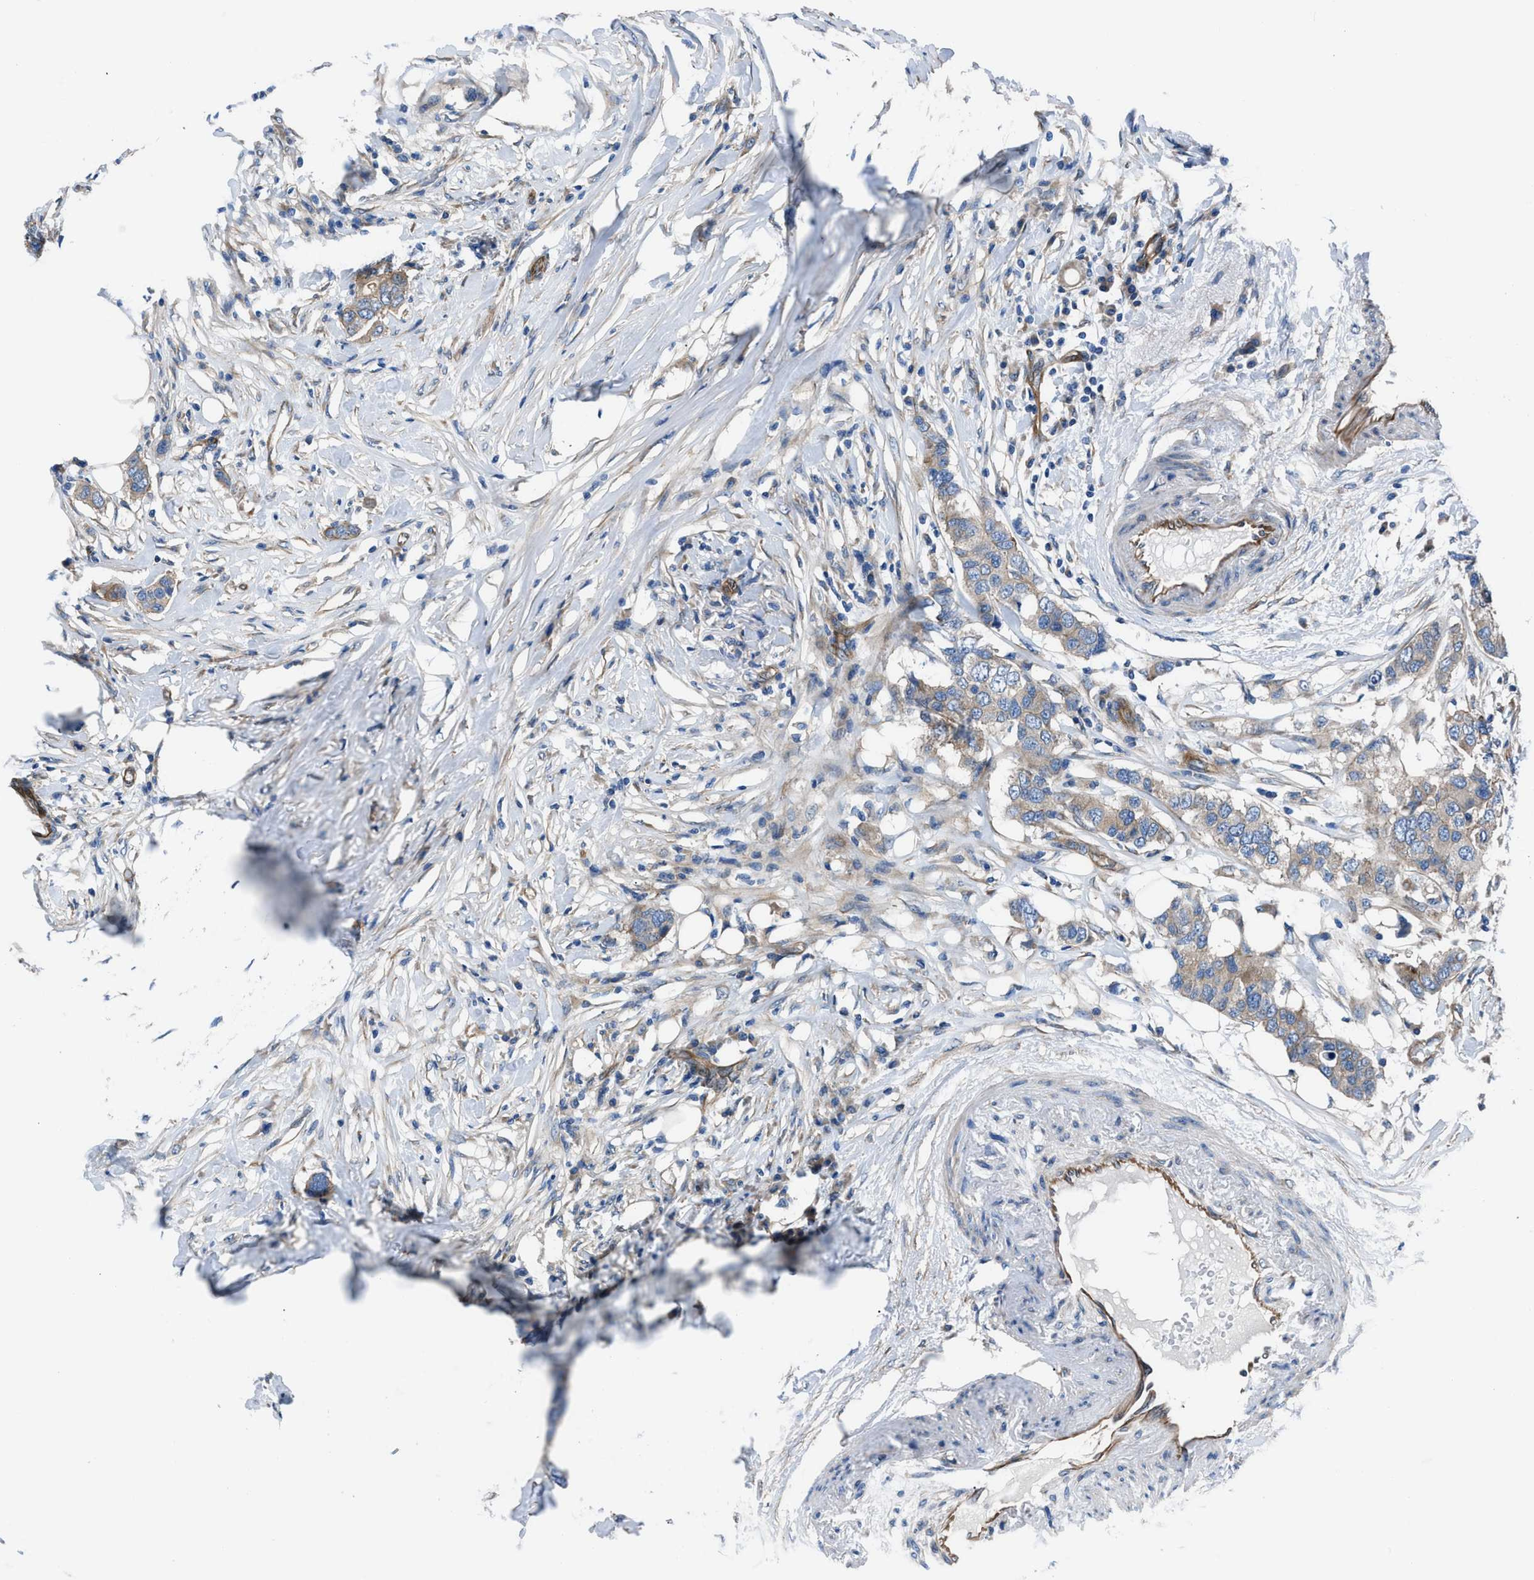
{"staining": {"intensity": "weak", "quantity": ">75%", "location": "cytoplasmic/membranous"}, "tissue": "breast cancer", "cell_type": "Tumor cells", "image_type": "cancer", "snomed": [{"axis": "morphology", "description": "Duct carcinoma"}, {"axis": "topography", "description": "Breast"}], "caption": "An immunohistochemistry (IHC) histopathology image of tumor tissue is shown. Protein staining in brown labels weak cytoplasmic/membranous positivity in breast intraductal carcinoma within tumor cells. (DAB IHC, brown staining for protein, blue staining for nuclei).", "gene": "TRIP4", "patient": {"sex": "female", "age": 50}}